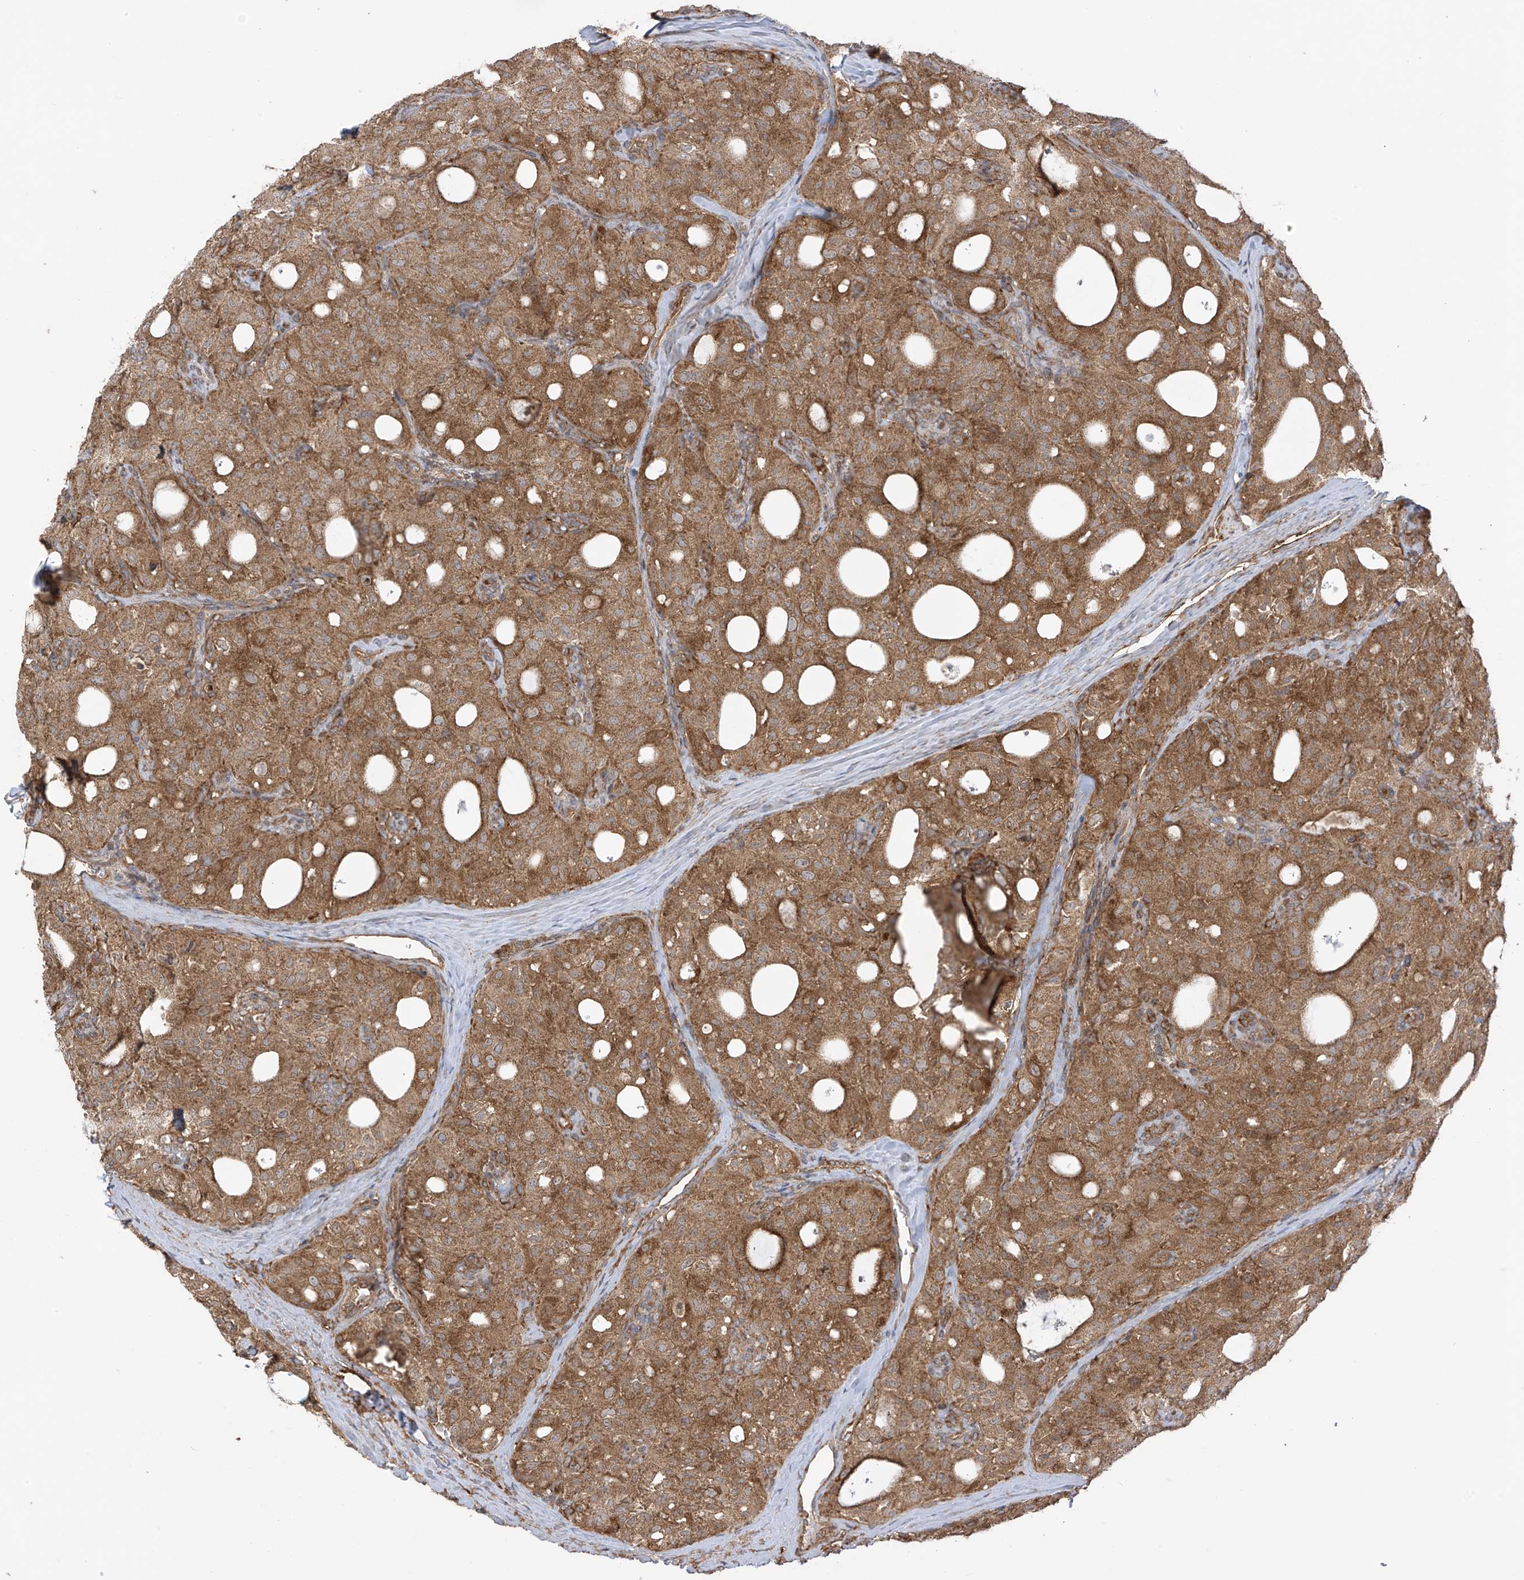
{"staining": {"intensity": "moderate", "quantity": ">75%", "location": "cytoplasmic/membranous"}, "tissue": "thyroid cancer", "cell_type": "Tumor cells", "image_type": "cancer", "snomed": [{"axis": "morphology", "description": "Follicular adenoma carcinoma, NOS"}, {"axis": "topography", "description": "Thyroid gland"}], "caption": "A brown stain labels moderate cytoplasmic/membranous staining of a protein in follicular adenoma carcinoma (thyroid) tumor cells.", "gene": "REPS1", "patient": {"sex": "male", "age": 75}}